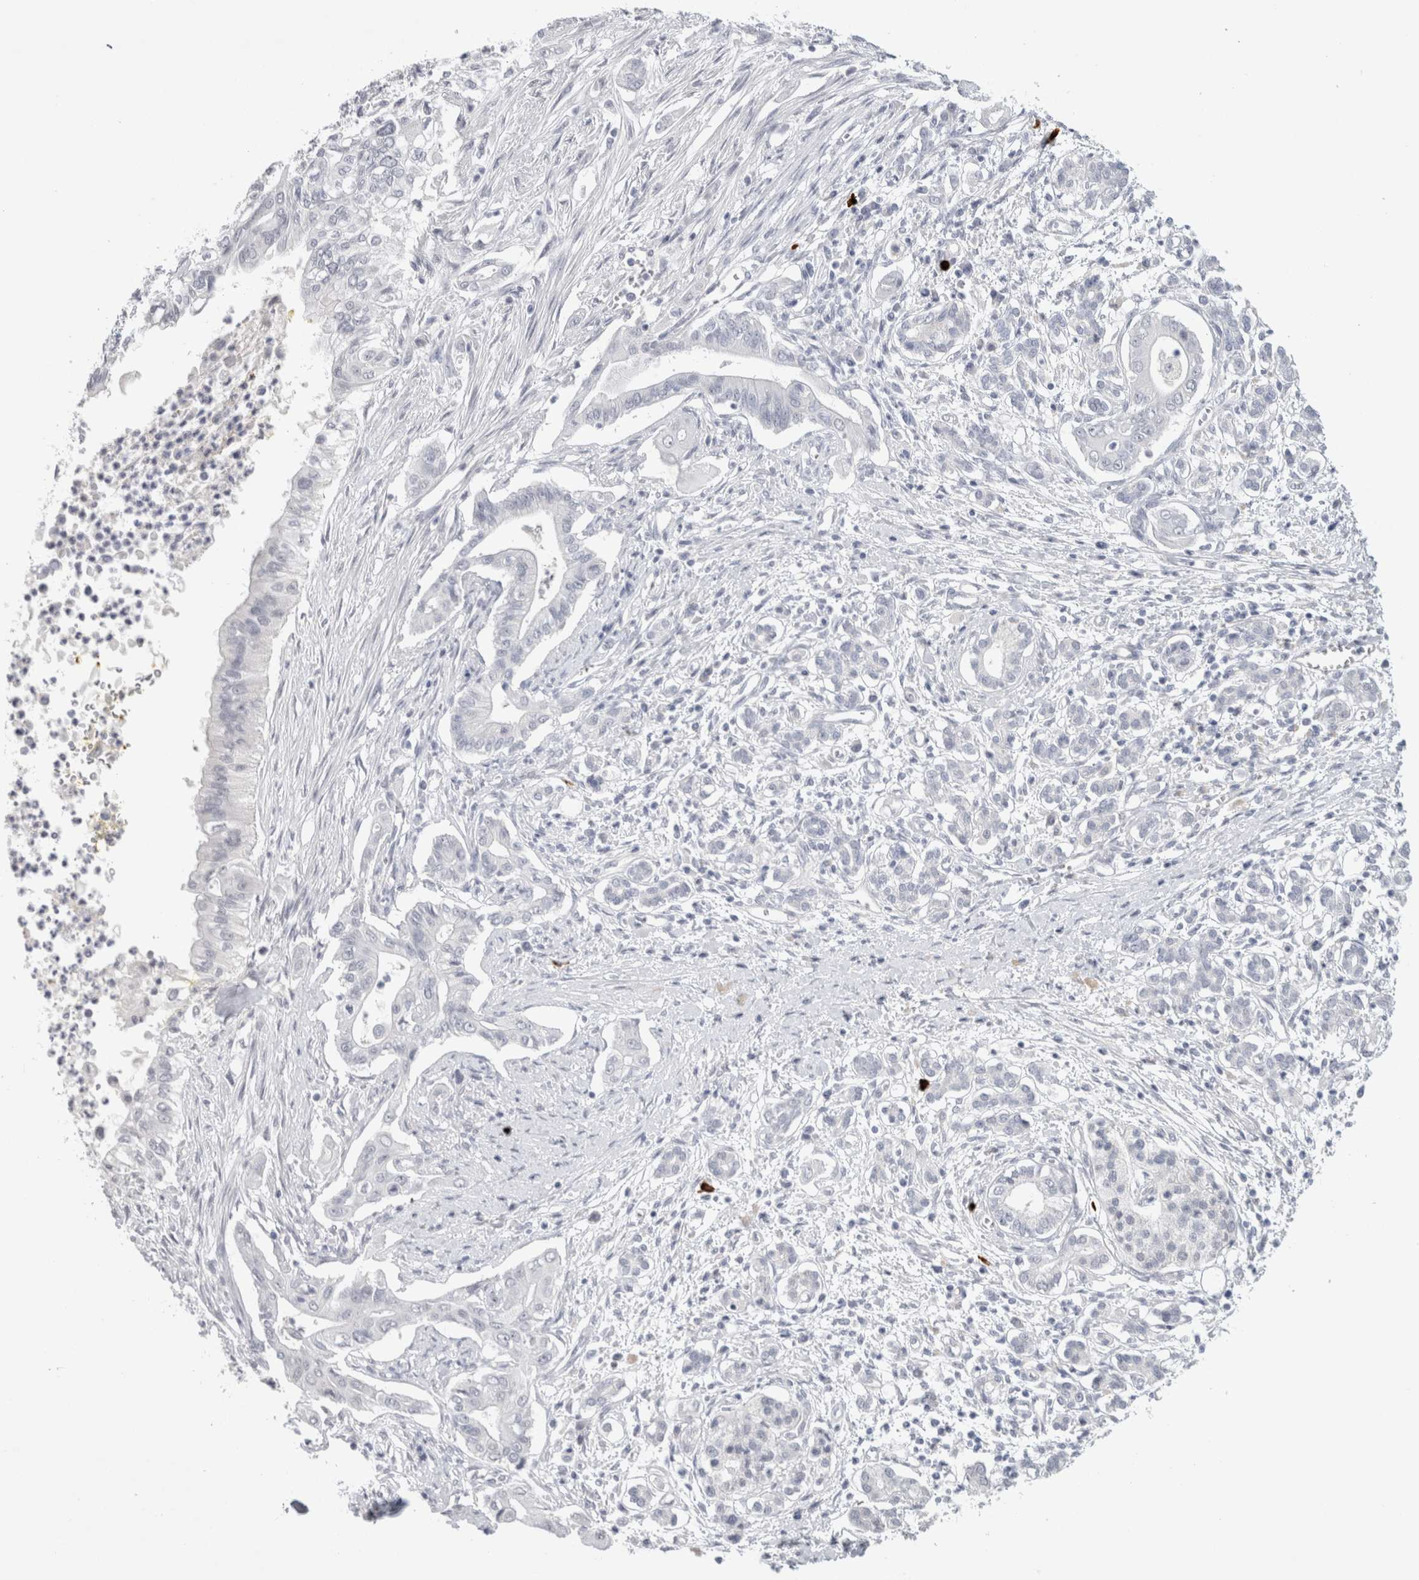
{"staining": {"intensity": "negative", "quantity": "none", "location": "none"}, "tissue": "pancreatic cancer", "cell_type": "Tumor cells", "image_type": "cancer", "snomed": [{"axis": "morphology", "description": "Adenocarcinoma, NOS"}, {"axis": "topography", "description": "Pancreas"}], "caption": "Immunohistochemistry (IHC) image of adenocarcinoma (pancreatic) stained for a protein (brown), which exhibits no expression in tumor cells.", "gene": "TONSL", "patient": {"sex": "male", "age": 58}}